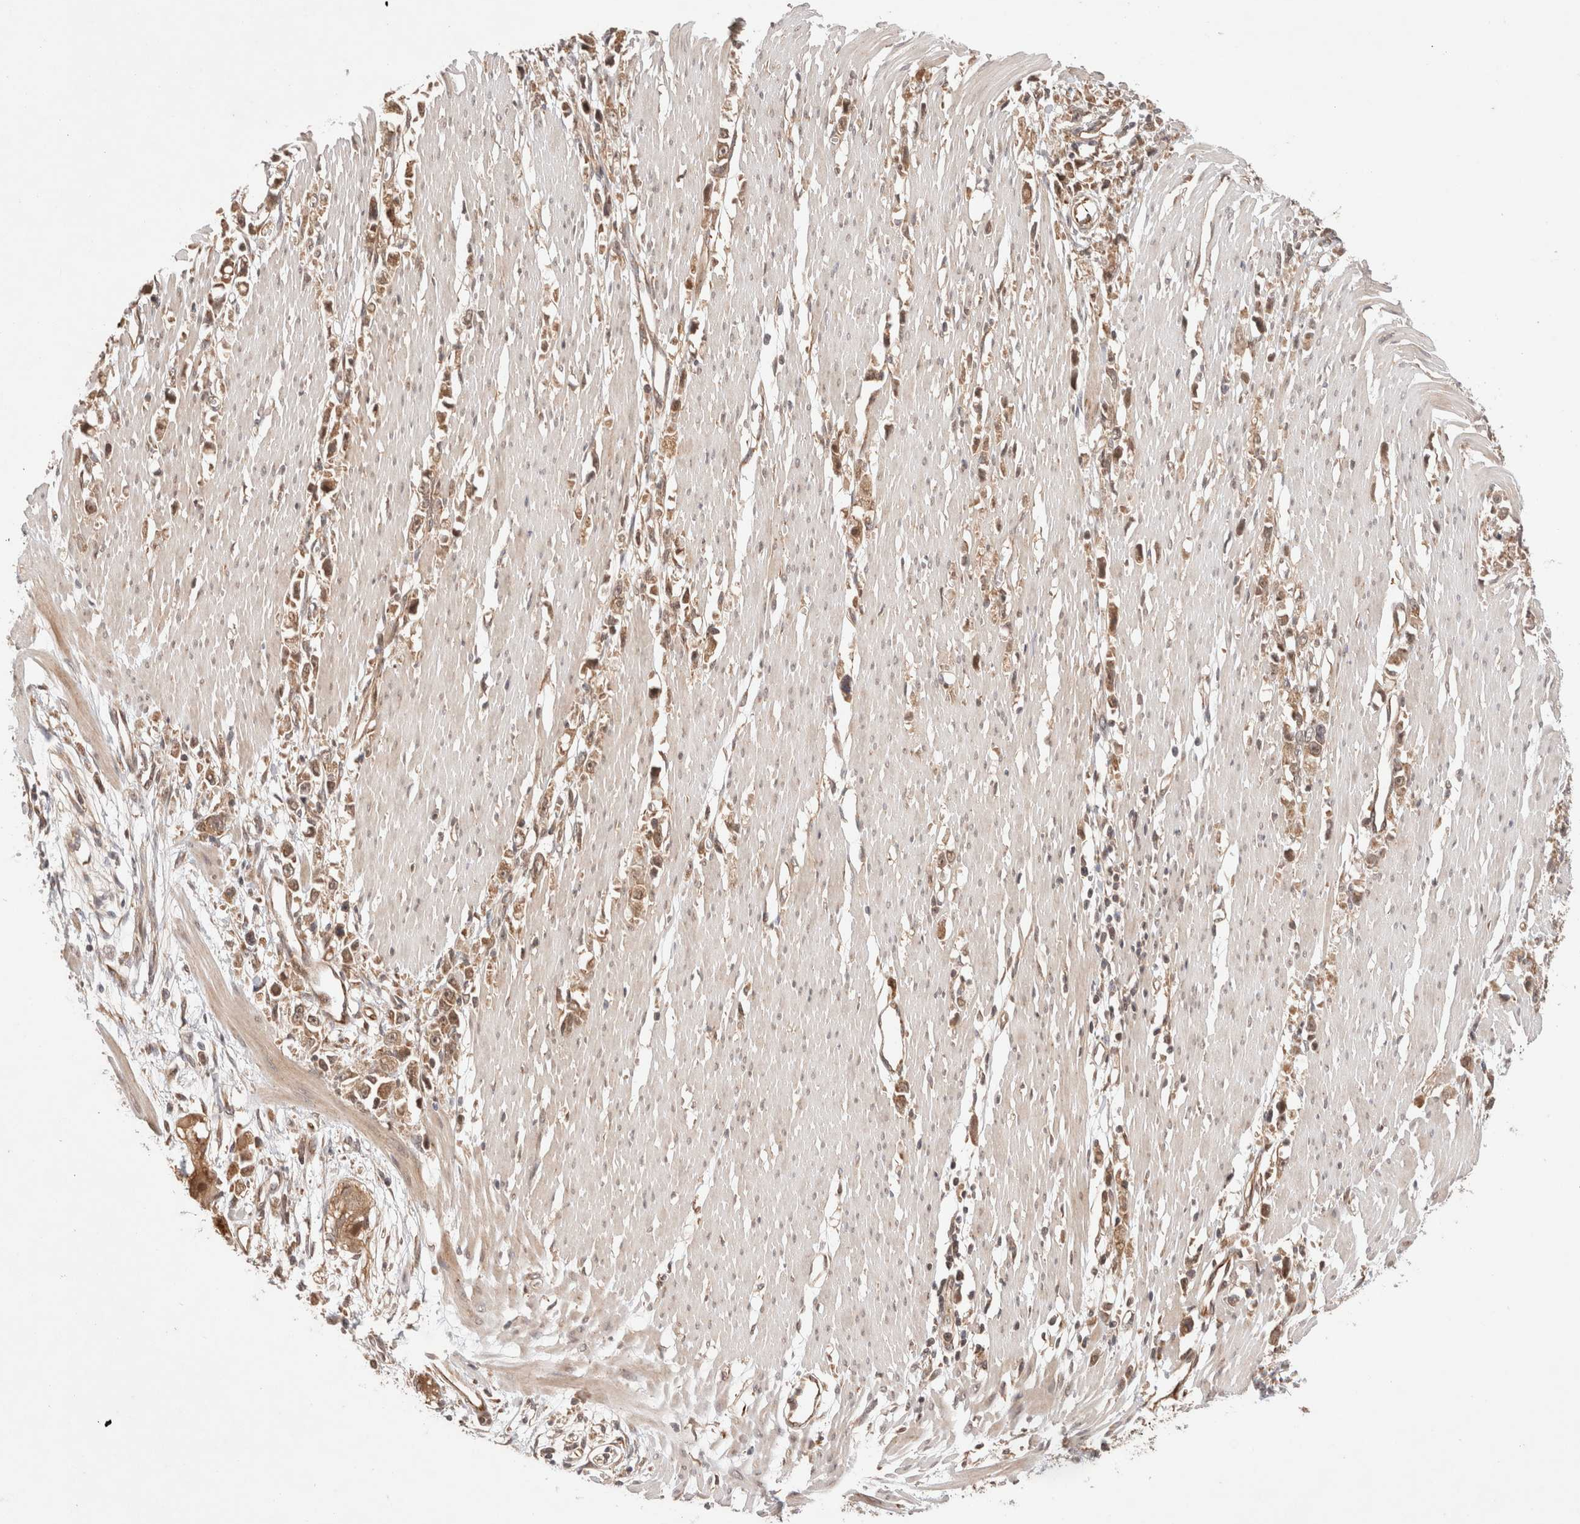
{"staining": {"intensity": "moderate", "quantity": ">75%", "location": "cytoplasmic/membranous,nuclear"}, "tissue": "stomach cancer", "cell_type": "Tumor cells", "image_type": "cancer", "snomed": [{"axis": "morphology", "description": "Adenocarcinoma, NOS"}, {"axis": "topography", "description": "Stomach"}], "caption": "Brown immunohistochemical staining in adenocarcinoma (stomach) shows moderate cytoplasmic/membranous and nuclear staining in about >75% of tumor cells.", "gene": "SIKE1", "patient": {"sex": "female", "age": 59}}